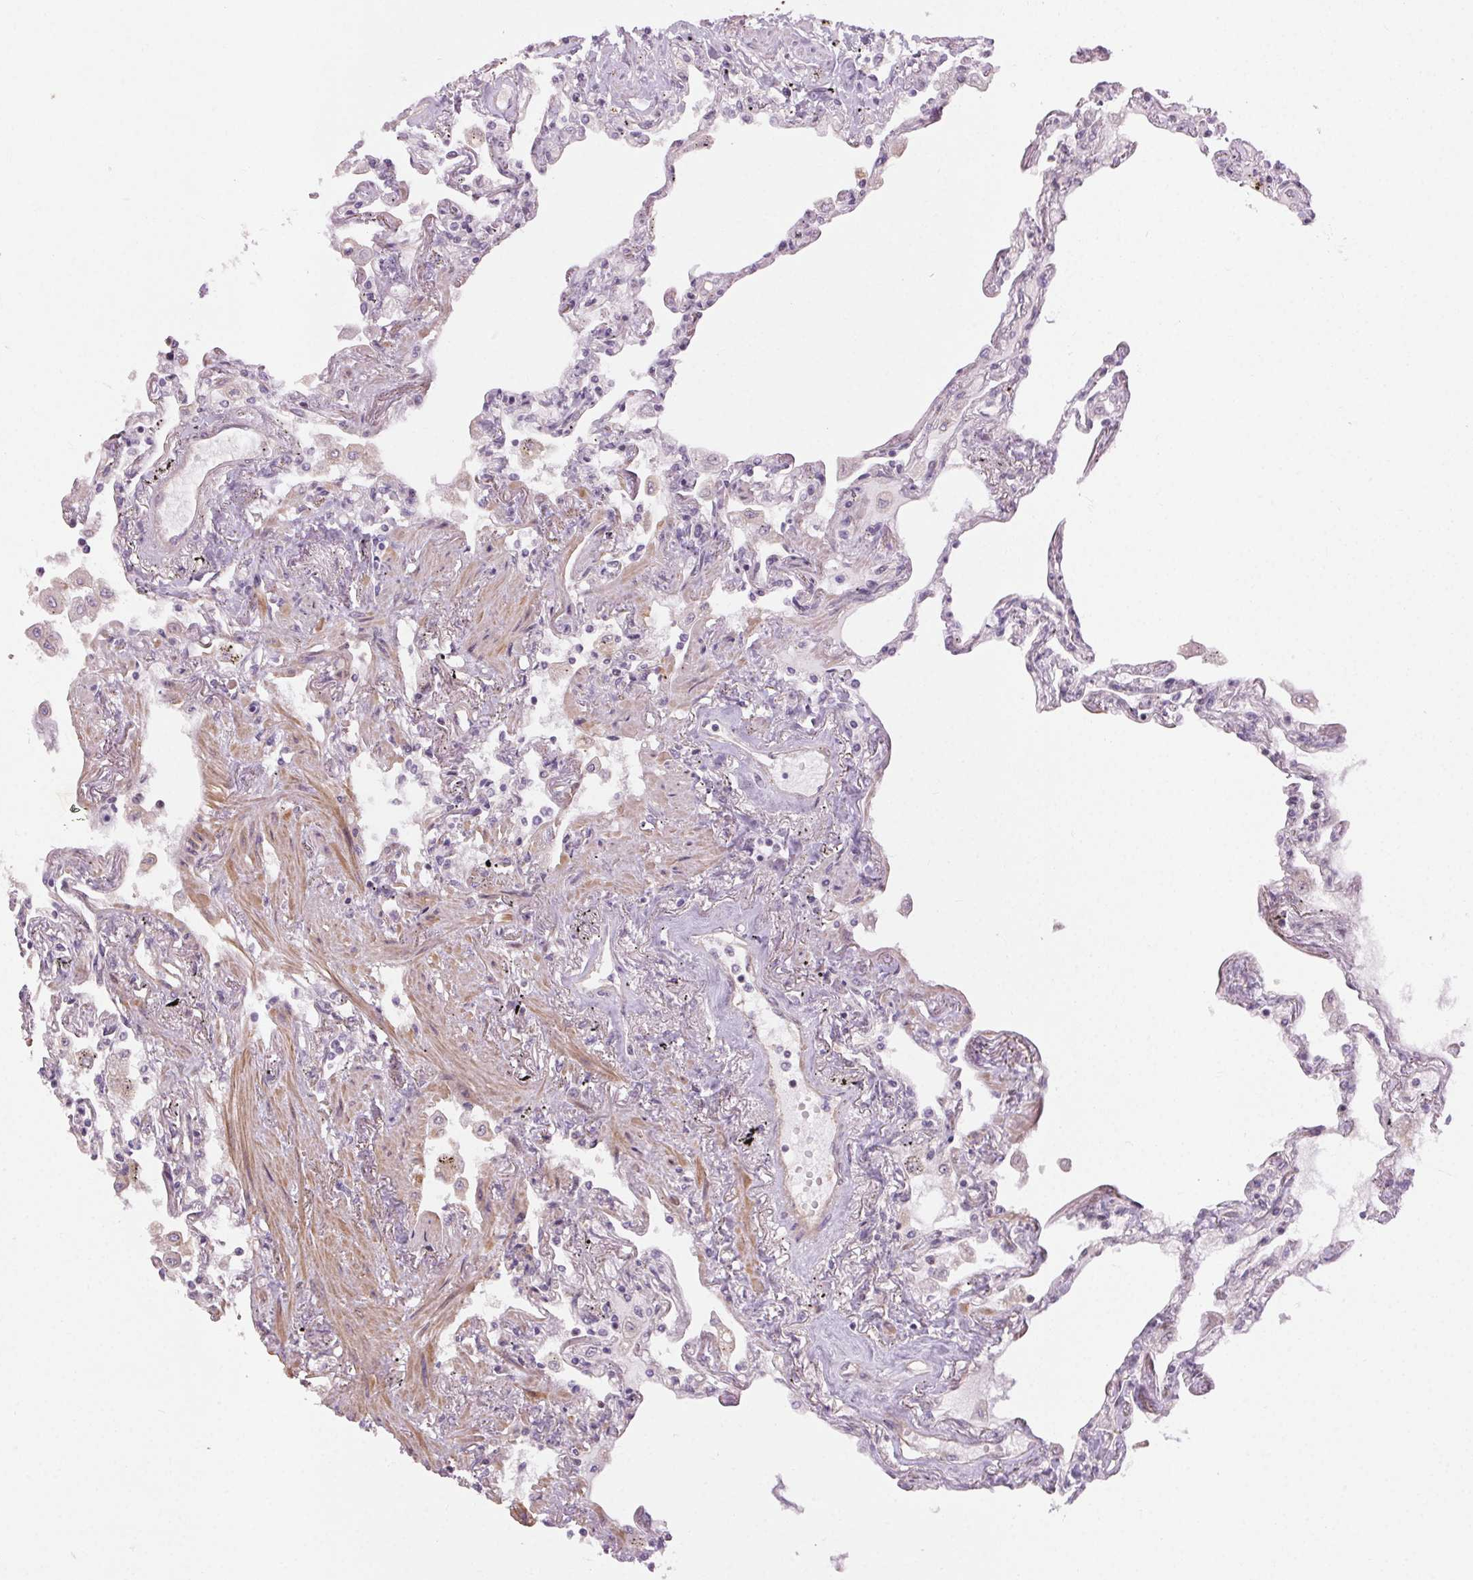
{"staining": {"intensity": "moderate", "quantity": "25%-75%", "location": "cytoplasmic/membranous"}, "tissue": "lung", "cell_type": "Alveolar cells", "image_type": "normal", "snomed": [{"axis": "morphology", "description": "Normal tissue, NOS"}, {"axis": "morphology", "description": "Adenocarcinoma, NOS"}, {"axis": "topography", "description": "Cartilage tissue"}, {"axis": "topography", "description": "Lung"}], "caption": "This photomicrograph demonstrates immunohistochemistry (IHC) staining of benign lung, with medium moderate cytoplasmic/membranous positivity in approximately 25%-75% of alveolar cells.", "gene": "CCSER1", "patient": {"sex": "female", "age": 67}}